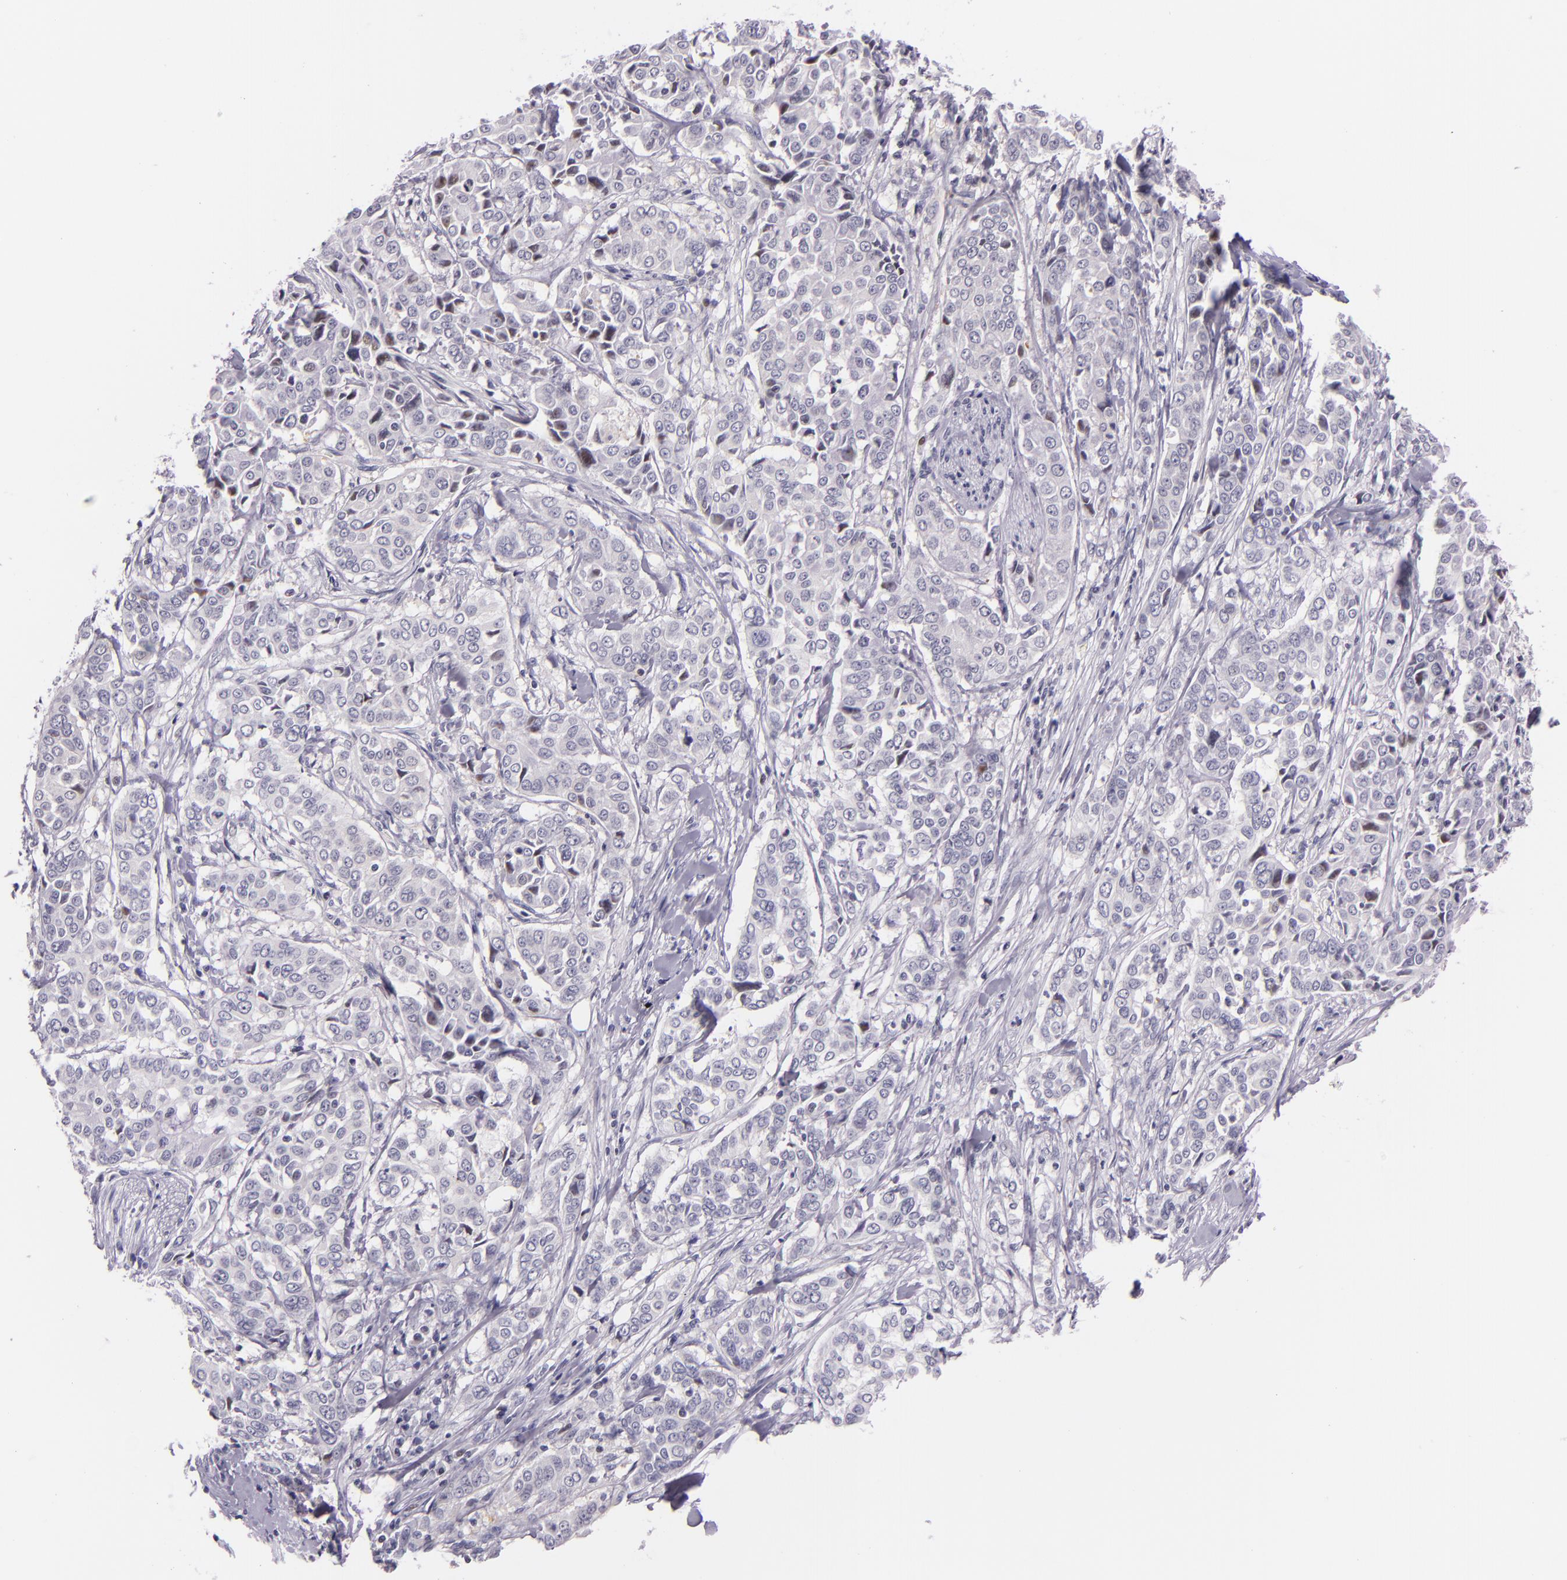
{"staining": {"intensity": "negative", "quantity": "none", "location": "none"}, "tissue": "pancreatic cancer", "cell_type": "Tumor cells", "image_type": "cancer", "snomed": [{"axis": "morphology", "description": "Adenocarcinoma, NOS"}, {"axis": "topography", "description": "Pancreas"}], "caption": "This is a micrograph of immunohistochemistry staining of pancreatic adenocarcinoma, which shows no staining in tumor cells.", "gene": "HSP90AA1", "patient": {"sex": "female", "age": 52}}